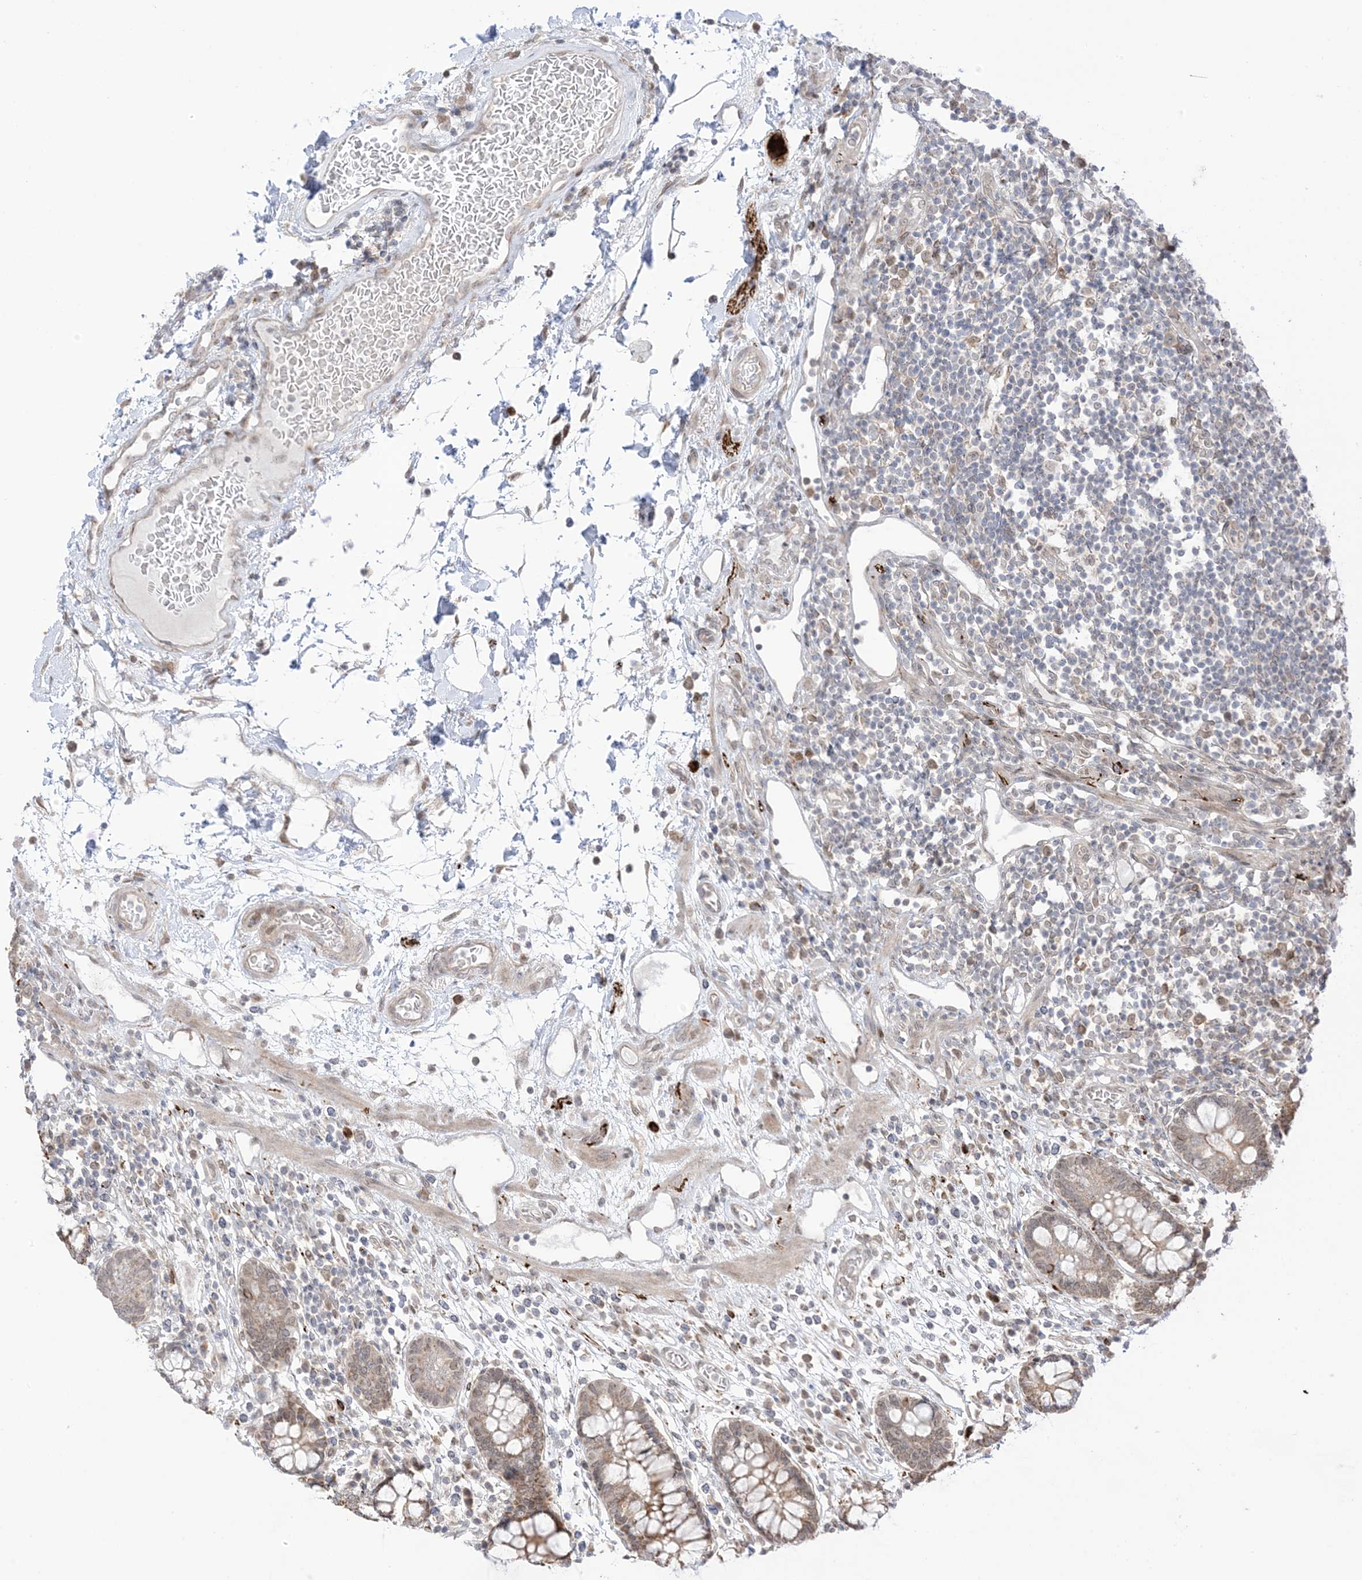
{"staining": {"intensity": "weak", "quantity": ">75%", "location": "cytoplasmic/membranous"}, "tissue": "colon", "cell_type": "Endothelial cells", "image_type": "normal", "snomed": [{"axis": "morphology", "description": "Normal tissue, NOS"}, {"axis": "topography", "description": "Colon"}], "caption": "High-magnification brightfield microscopy of benign colon stained with DAB (brown) and counterstained with hematoxylin (blue). endothelial cells exhibit weak cytoplasmic/membranous expression is seen in about>75% of cells.", "gene": "UBE2E2", "patient": {"sex": "female", "age": 79}}